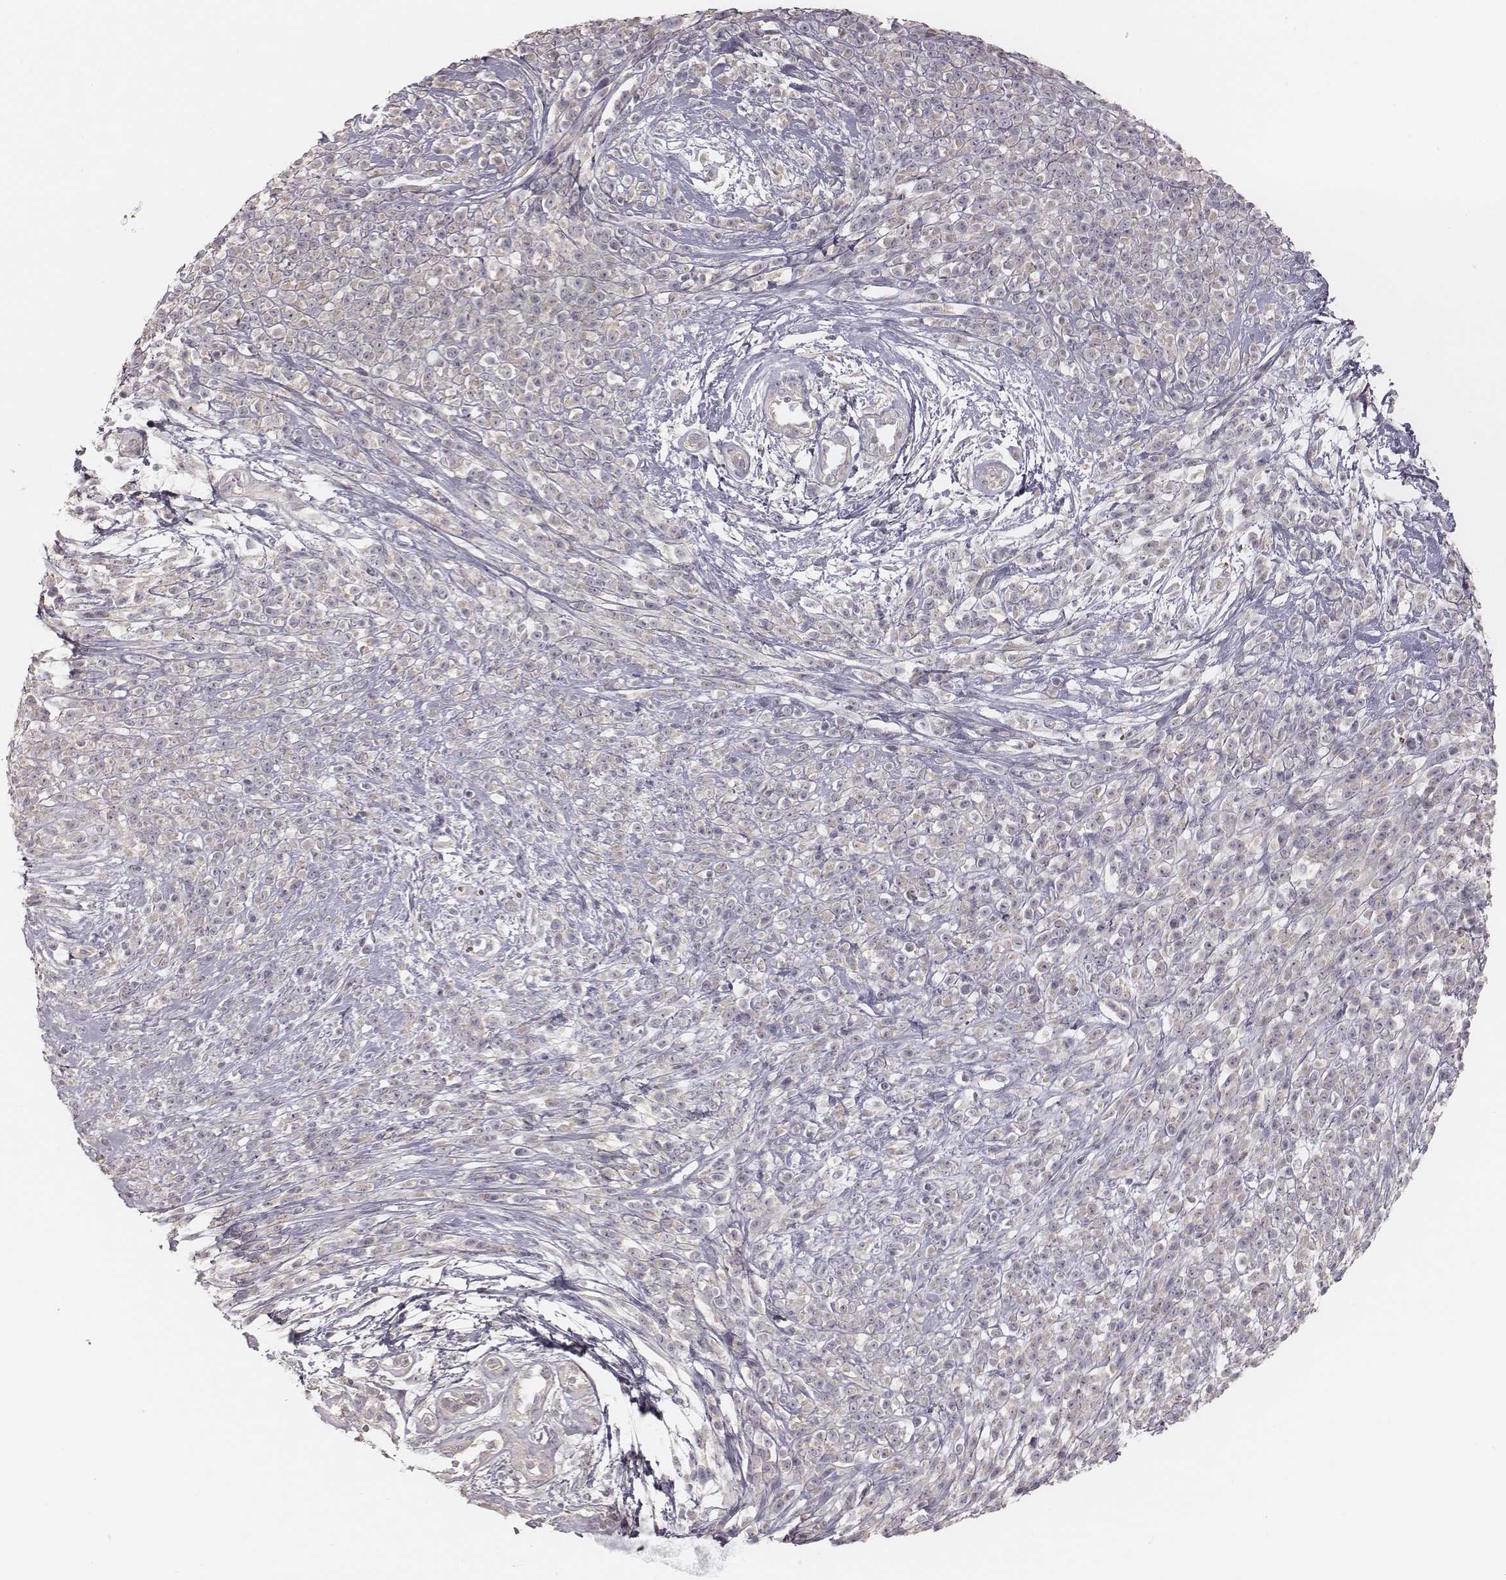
{"staining": {"intensity": "negative", "quantity": "none", "location": "none"}, "tissue": "melanoma", "cell_type": "Tumor cells", "image_type": "cancer", "snomed": [{"axis": "morphology", "description": "Malignant melanoma, NOS"}, {"axis": "topography", "description": "Skin"}, {"axis": "topography", "description": "Skin of trunk"}], "caption": "Immunohistochemistry of melanoma displays no expression in tumor cells. Brightfield microscopy of immunohistochemistry stained with DAB (brown) and hematoxylin (blue), captured at high magnification.", "gene": "TDRD5", "patient": {"sex": "male", "age": 74}}